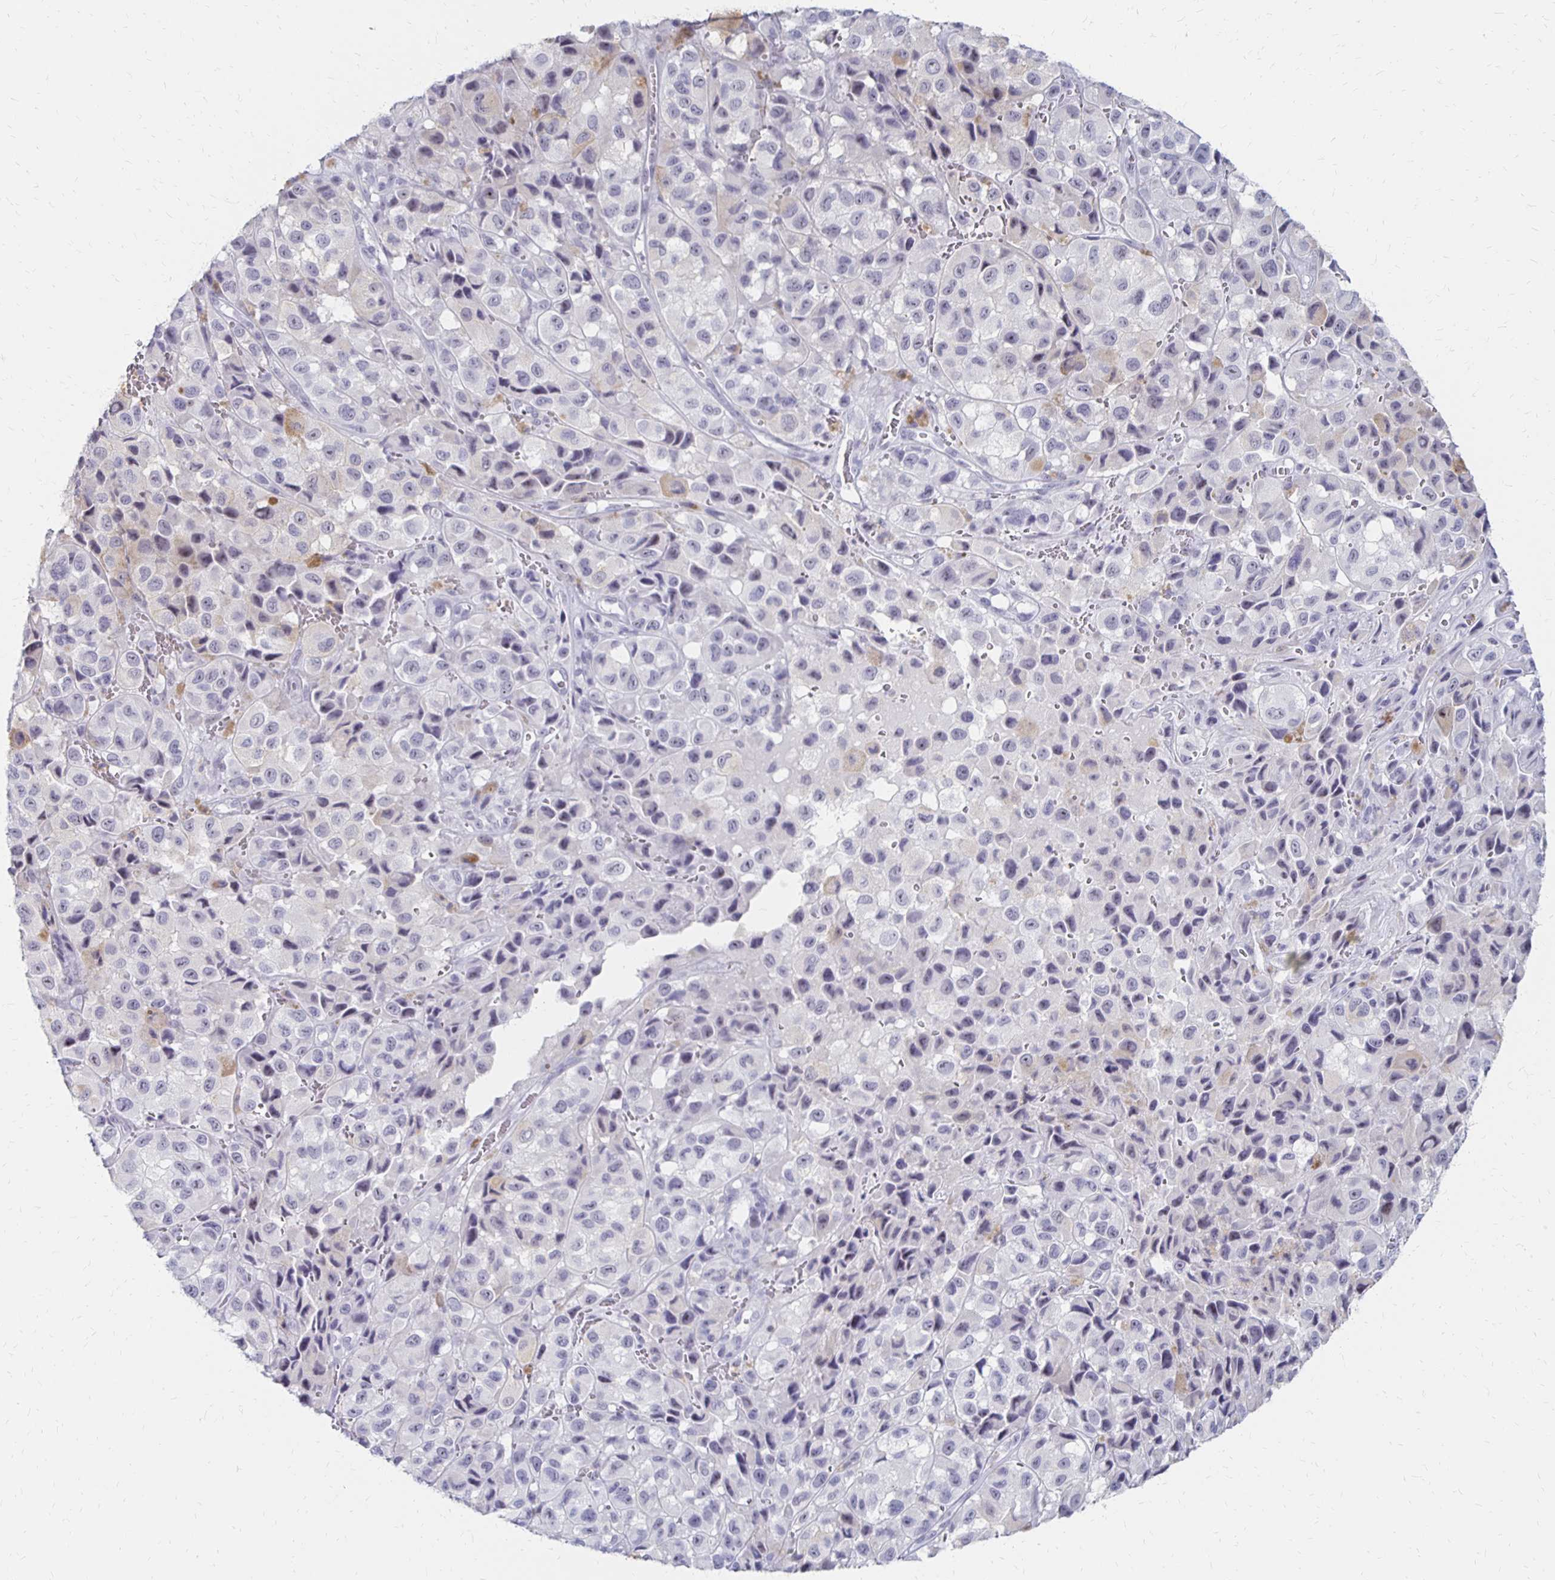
{"staining": {"intensity": "negative", "quantity": "none", "location": "none"}, "tissue": "melanoma", "cell_type": "Tumor cells", "image_type": "cancer", "snomed": [{"axis": "morphology", "description": "Malignant melanoma, NOS"}, {"axis": "topography", "description": "Skin"}], "caption": "Melanoma stained for a protein using immunohistochemistry reveals no staining tumor cells.", "gene": "SYT2", "patient": {"sex": "male", "age": 93}}